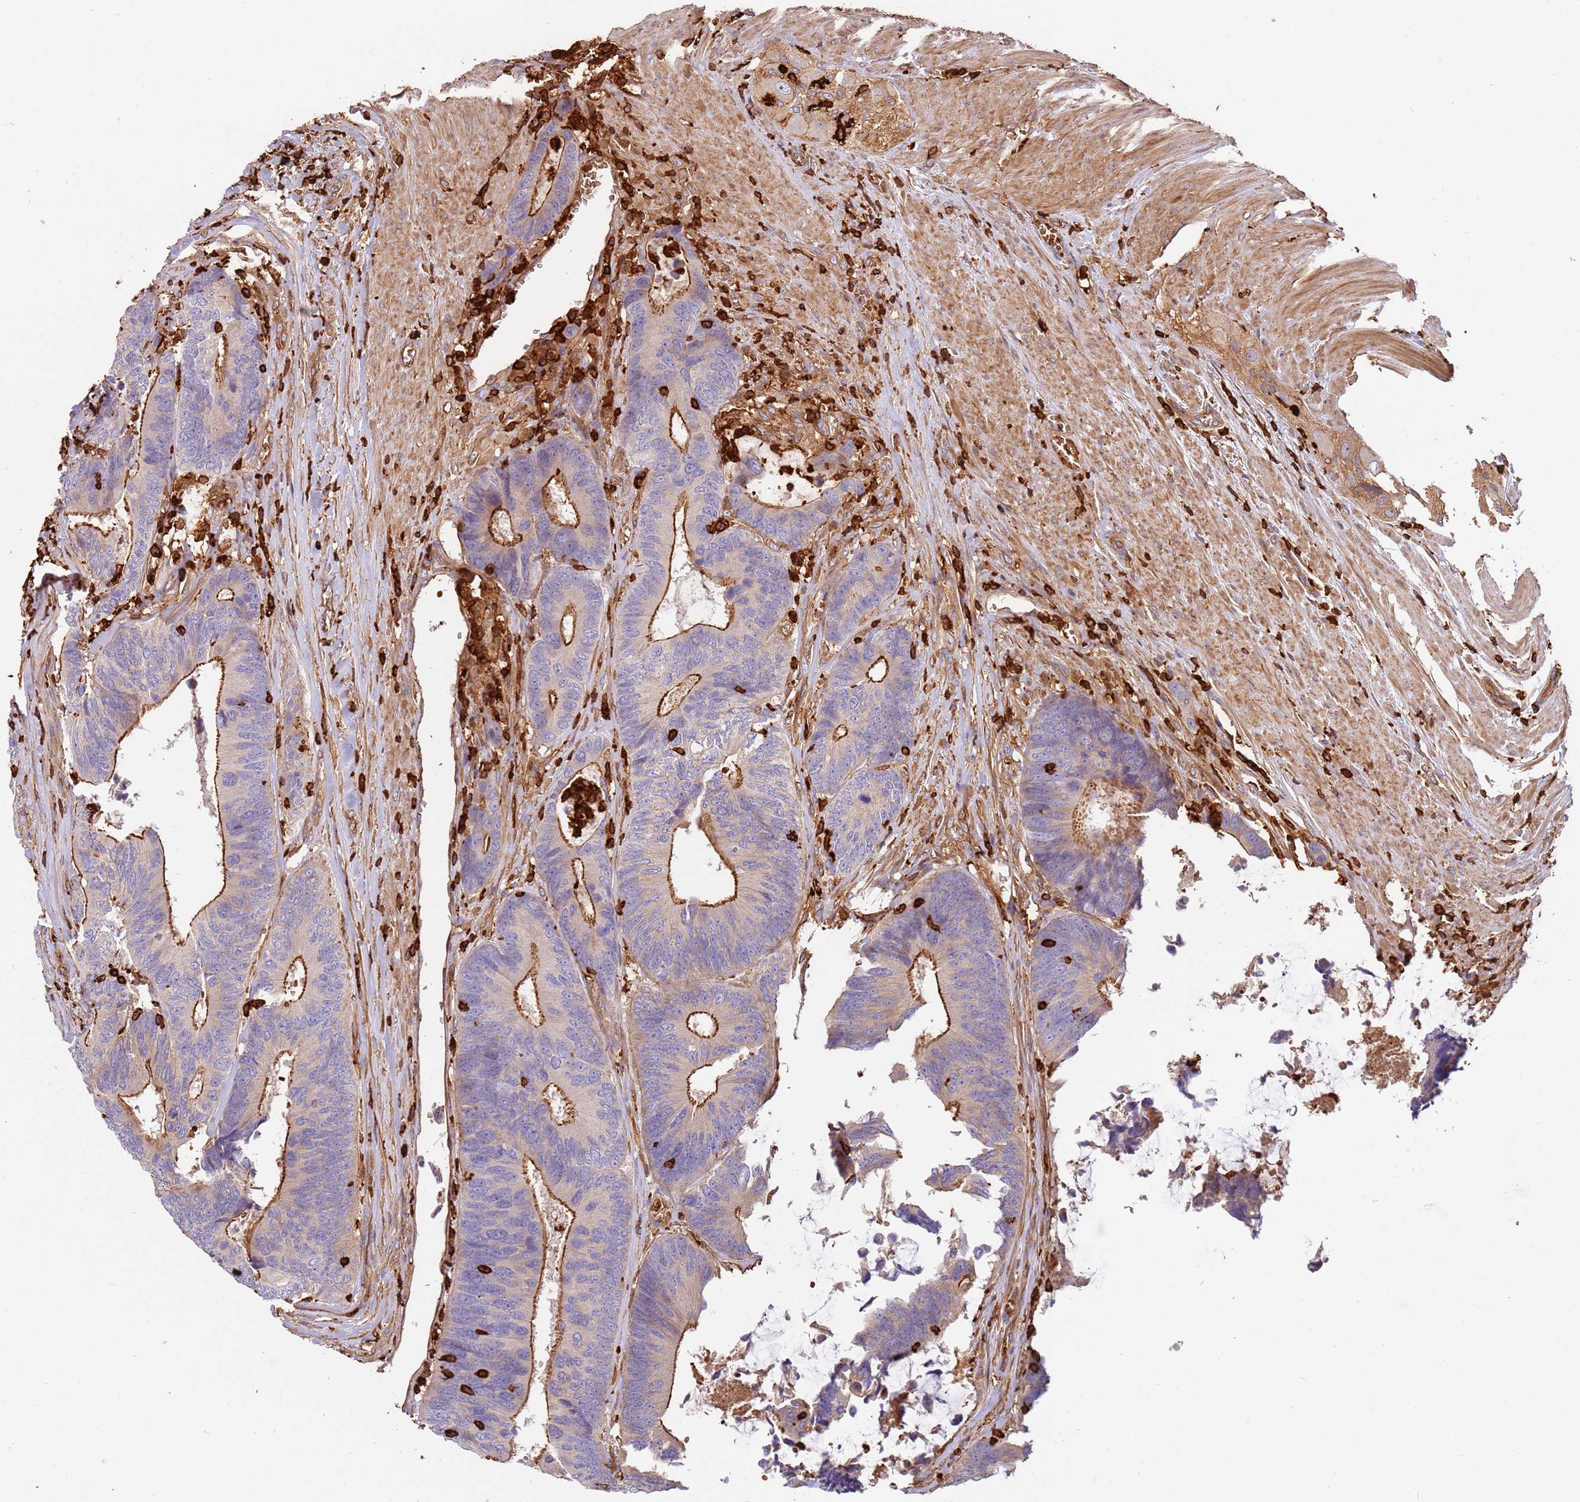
{"staining": {"intensity": "strong", "quantity": "25%-75%", "location": "cytoplasmic/membranous"}, "tissue": "colorectal cancer", "cell_type": "Tumor cells", "image_type": "cancer", "snomed": [{"axis": "morphology", "description": "Adenocarcinoma, NOS"}, {"axis": "topography", "description": "Colon"}], "caption": "An immunohistochemistry histopathology image of neoplastic tissue is shown. Protein staining in brown highlights strong cytoplasmic/membranous positivity in colorectal cancer within tumor cells.", "gene": "OR6P1", "patient": {"sex": "male", "age": 87}}